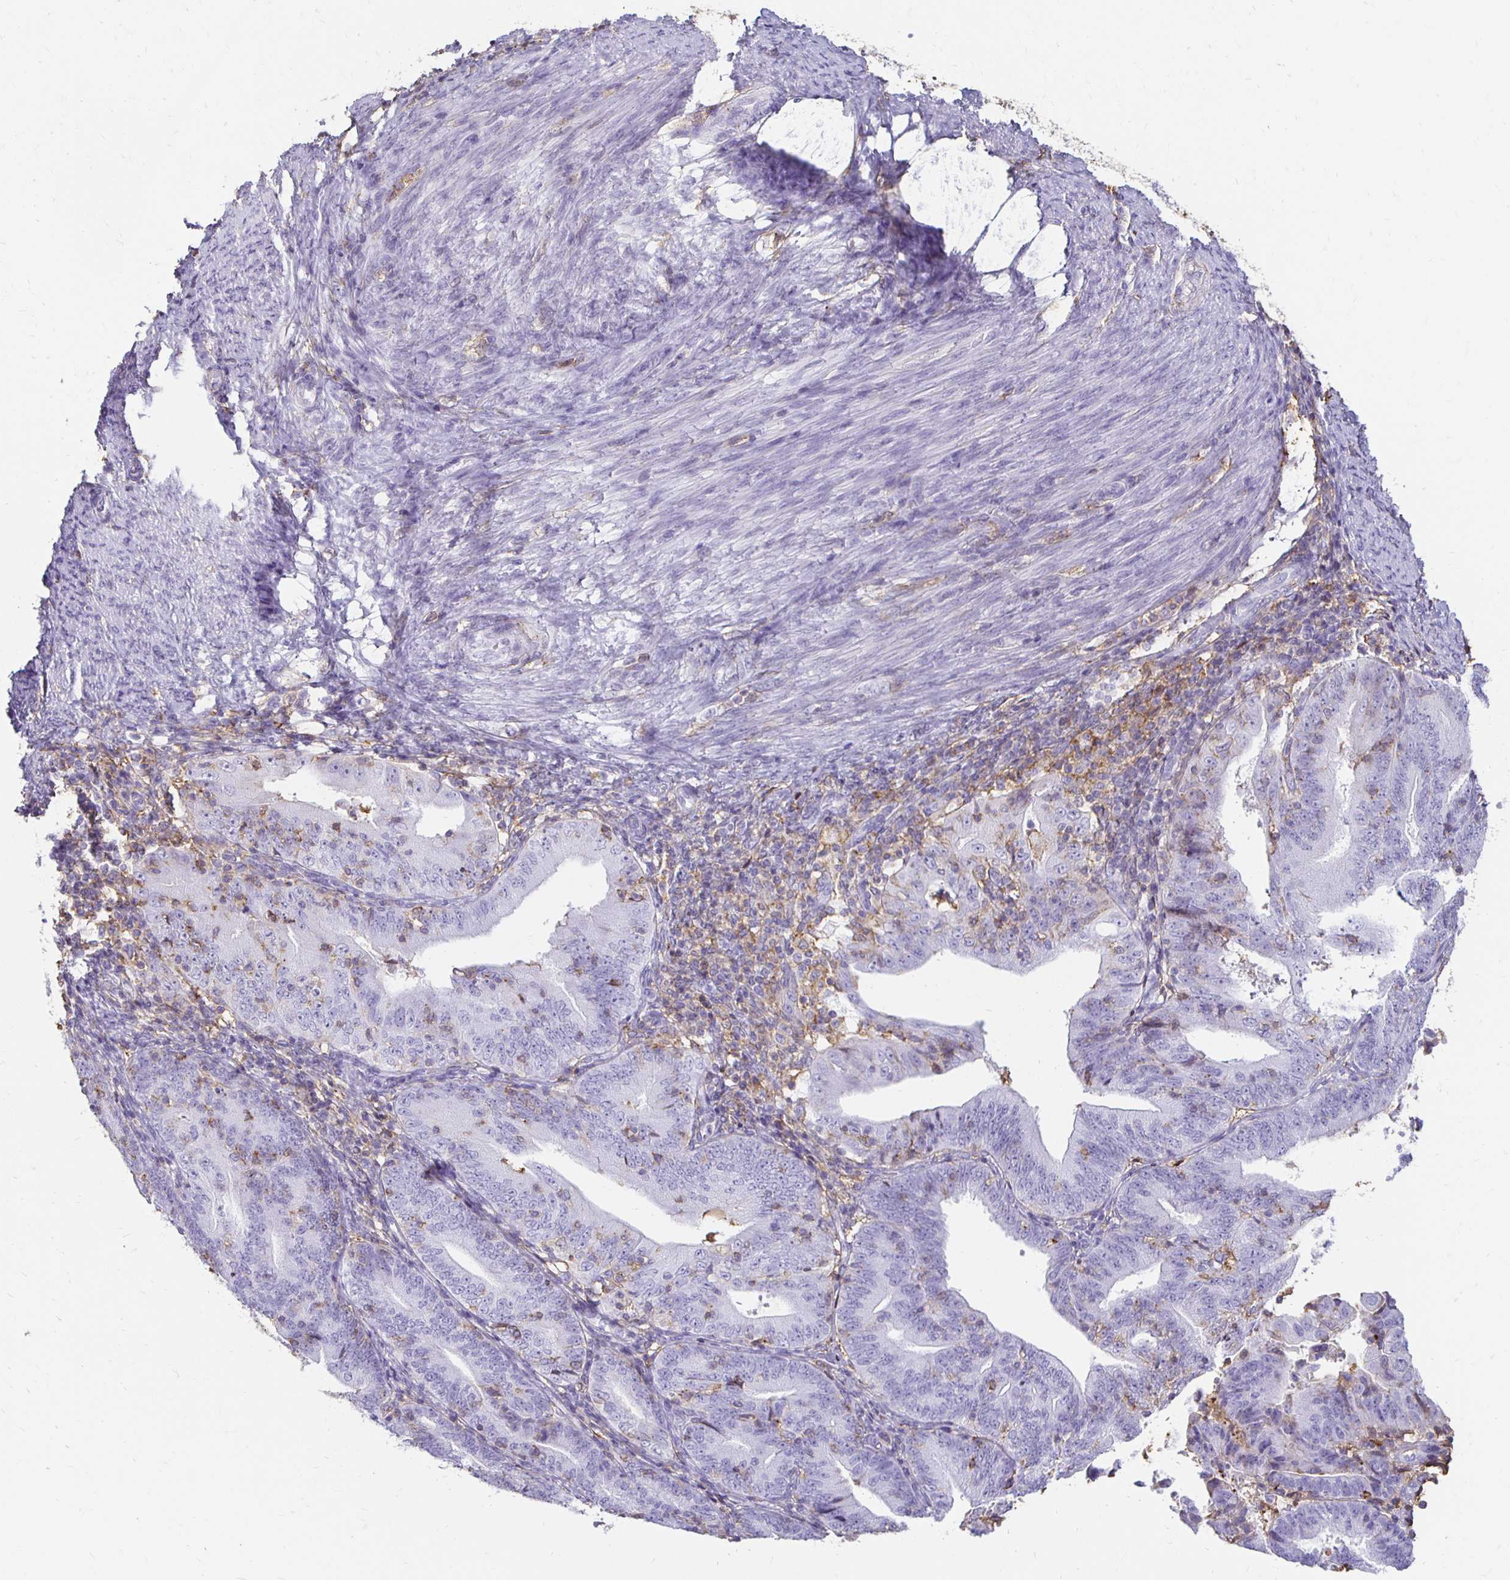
{"staining": {"intensity": "negative", "quantity": "none", "location": "none"}, "tissue": "endometrial cancer", "cell_type": "Tumor cells", "image_type": "cancer", "snomed": [{"axis": "morphology", "description": "Adenocarcinoma, NOS"}, {"axis": "topography", "description": "Endometrium"}], "caption": "Tumor cells are negative for protein expression in human endometrial cancer (adenocarcinoma).", "gene": "TAS1R3", "patient": {"sex": "female", "age": 70}}